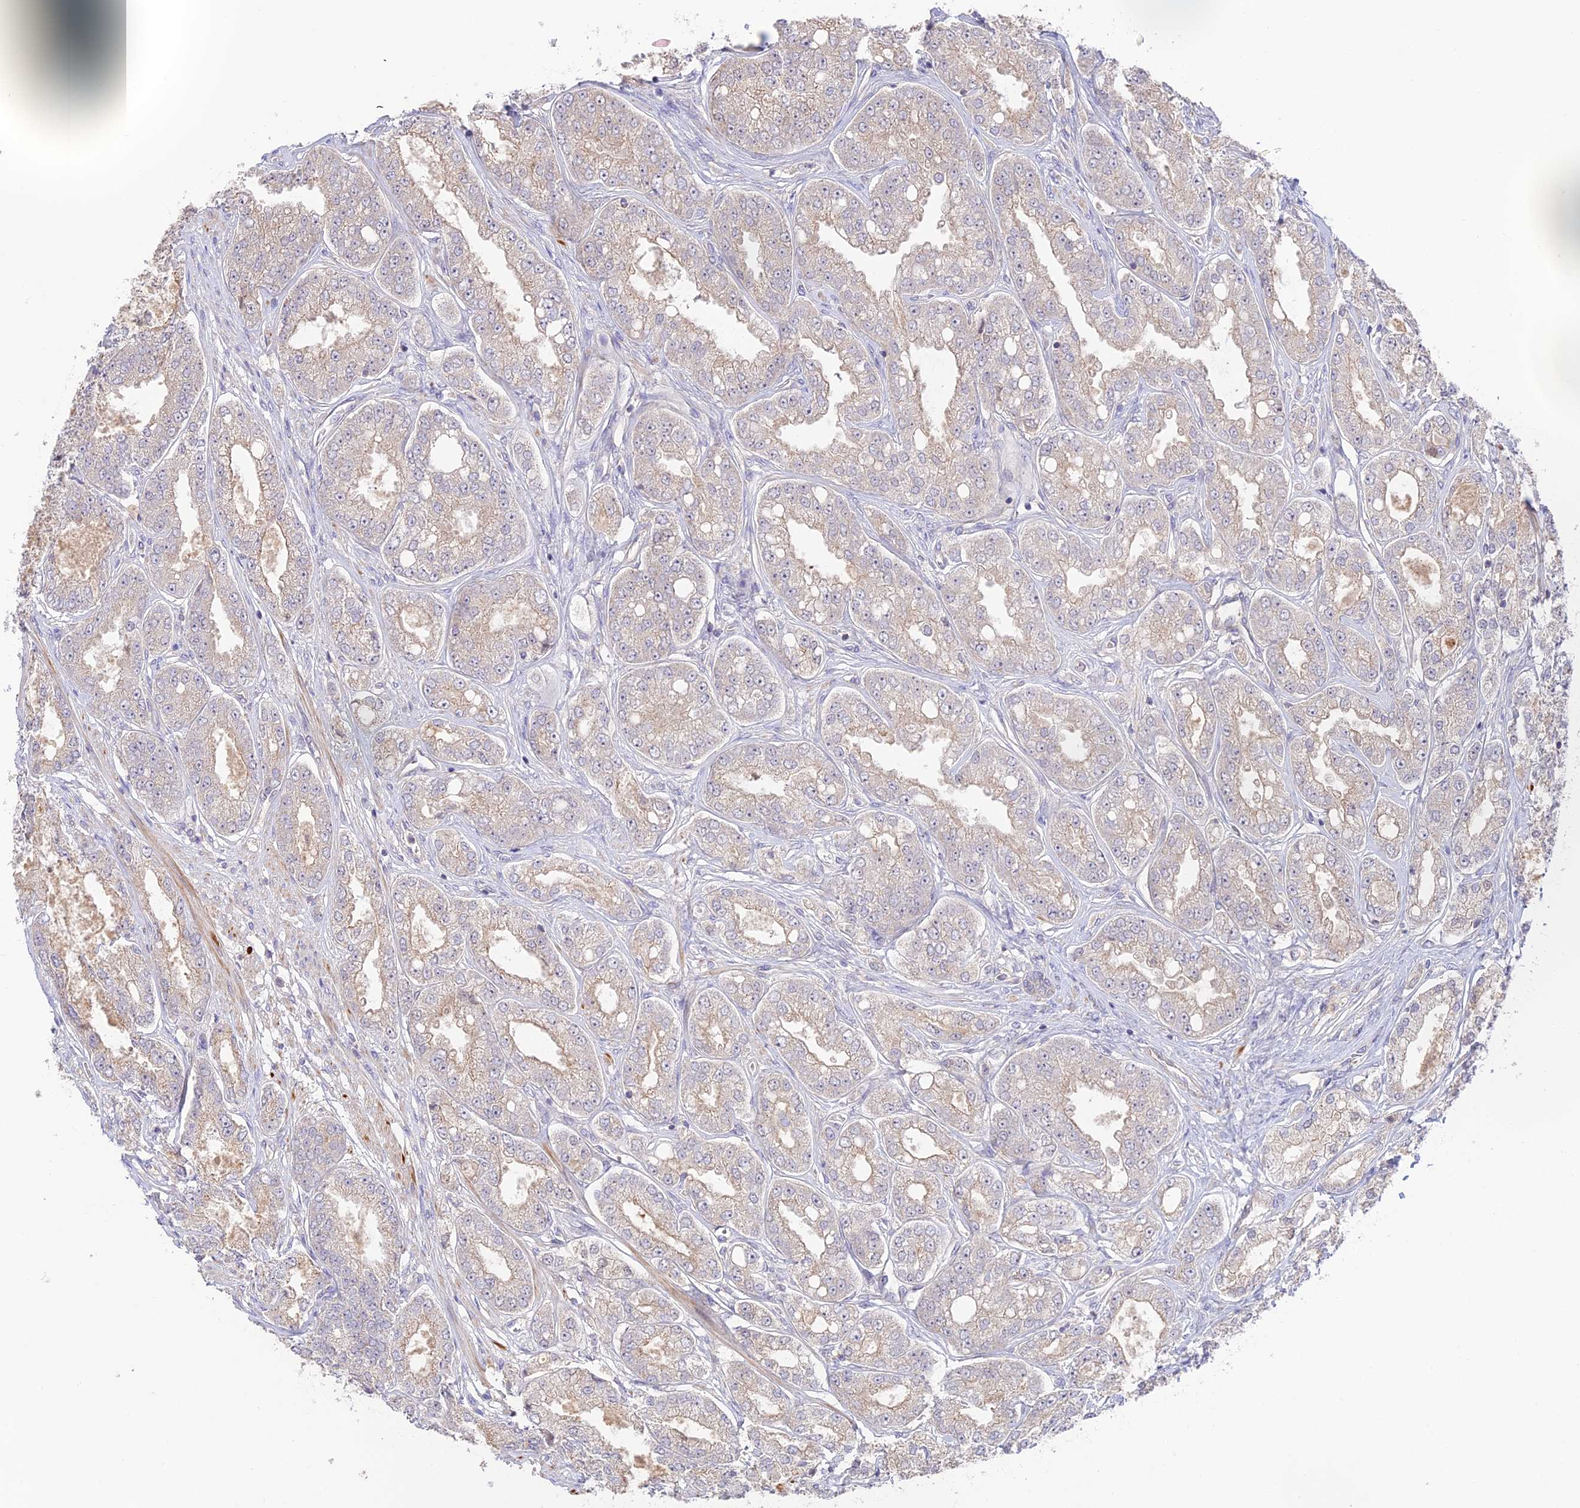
{"staining": {"intensity": "weak", "quantity": "<25%", "location": "cytoplasmic/membranous"}, "tissue": "prostate cancer", "cell_type": "Tumor cells", "image_type": "cancer", "snomed": [{"axis": "morphology", "description": "Adenocarcinoma, High grade"}, {"axis": "topography", "description": "Prostate"}], "caption": "This is a micrograph of immunohistochemistry staining of adenocarcinoma (high-grade) (prostate), which shows no positivity in tumor cells.", "gene": "CAMSAP3", "patient": {"sex": "male", "age": 71}}